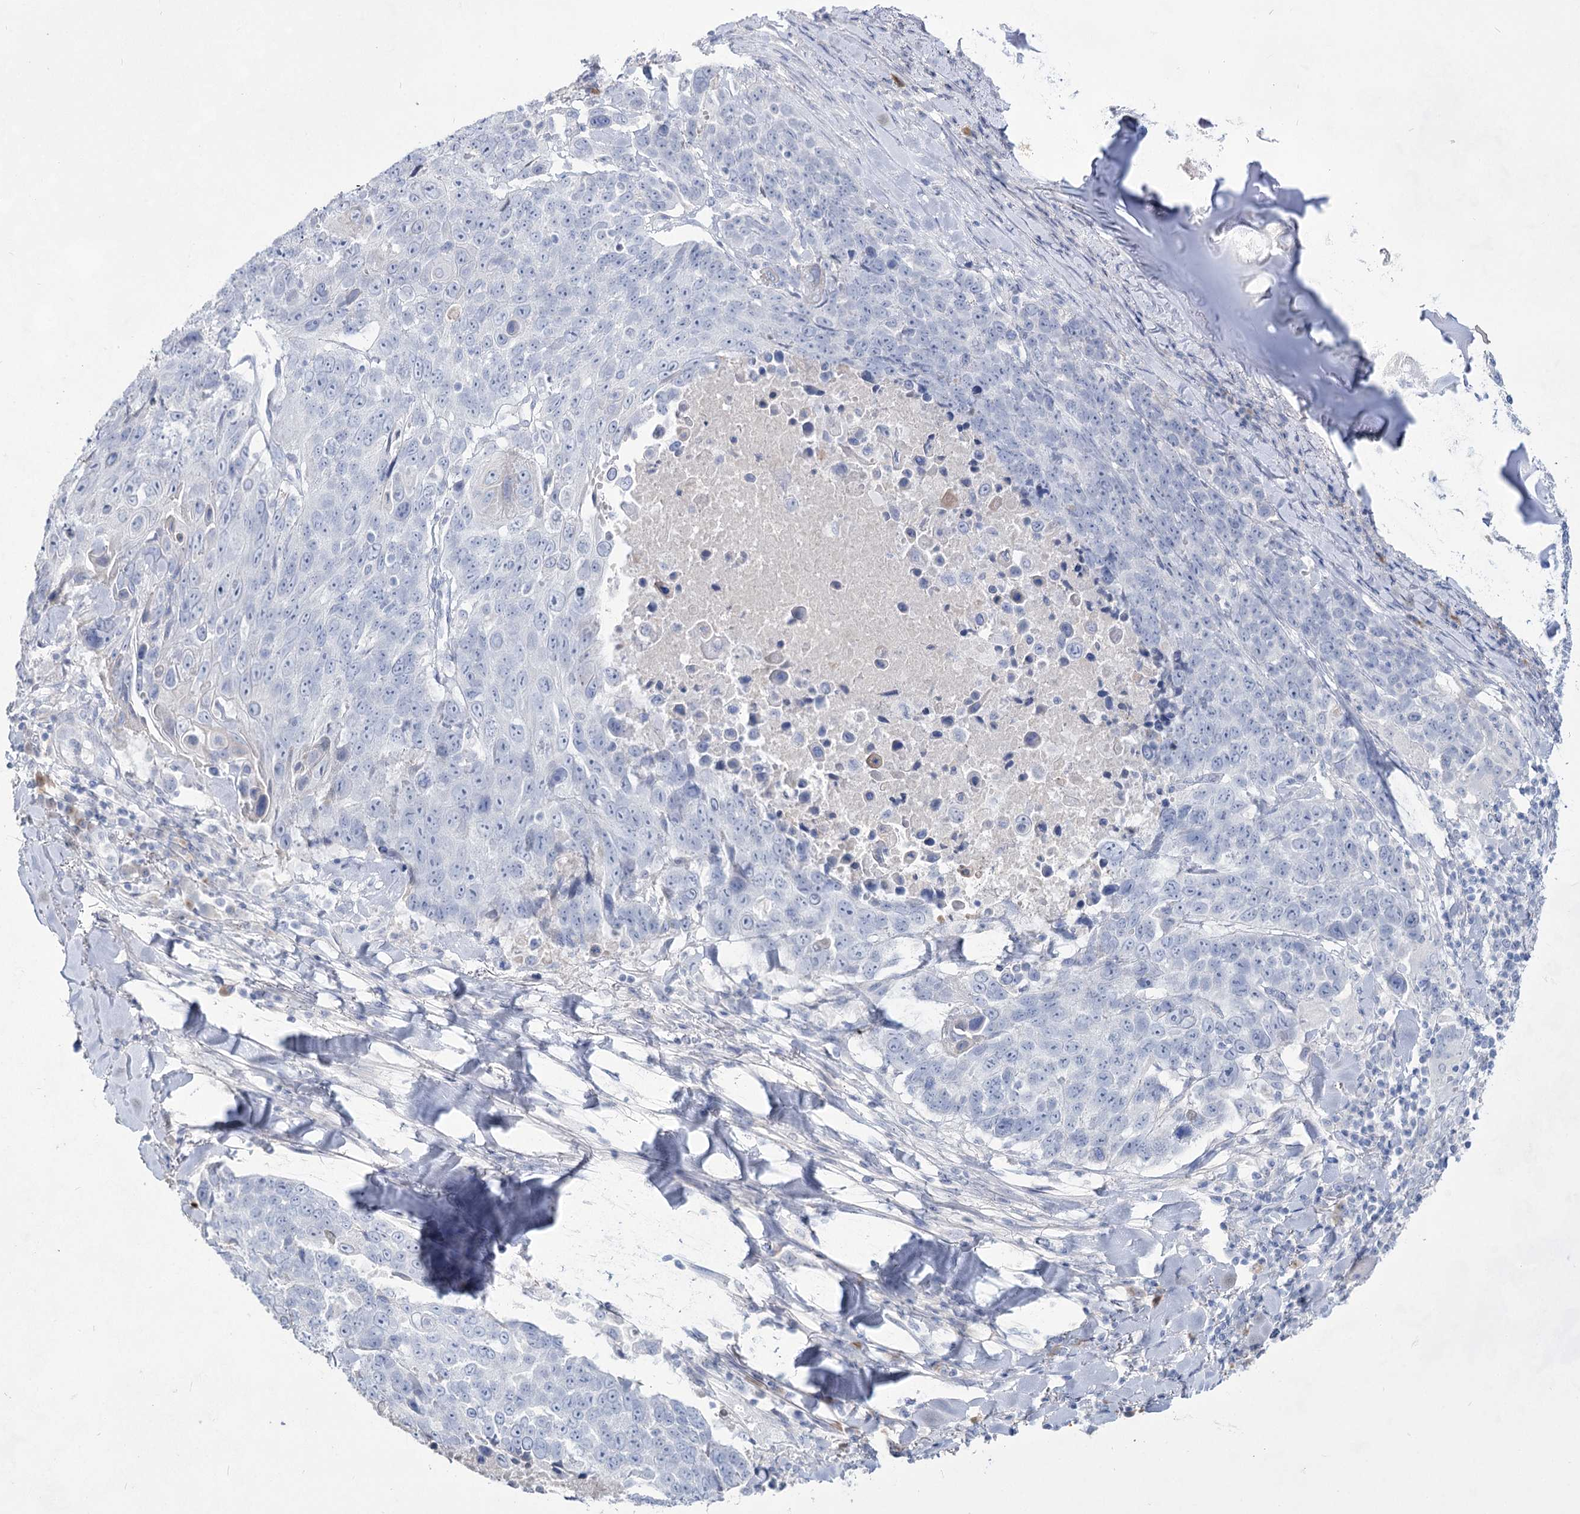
{"staining": {"intensity": "negative", "quantity": "none", "location": "none"}, "tissue": "lung cancer", "cell_type": "Tumor cells", "image_type": "cancer", "snomed": [{"axis": "morphology", "description": "Squamous cell carcinoma, NOS"}, {"axis": "topography", "description": "Lung"}], "caption": "This is an immunohistochemistry (IHC) micrograph of human lung cancer (squamous cell carcinoma). There is no expression in tumor cells.", "gene": "ACRV1", "patient": {"sex": "male", "age": 66}}